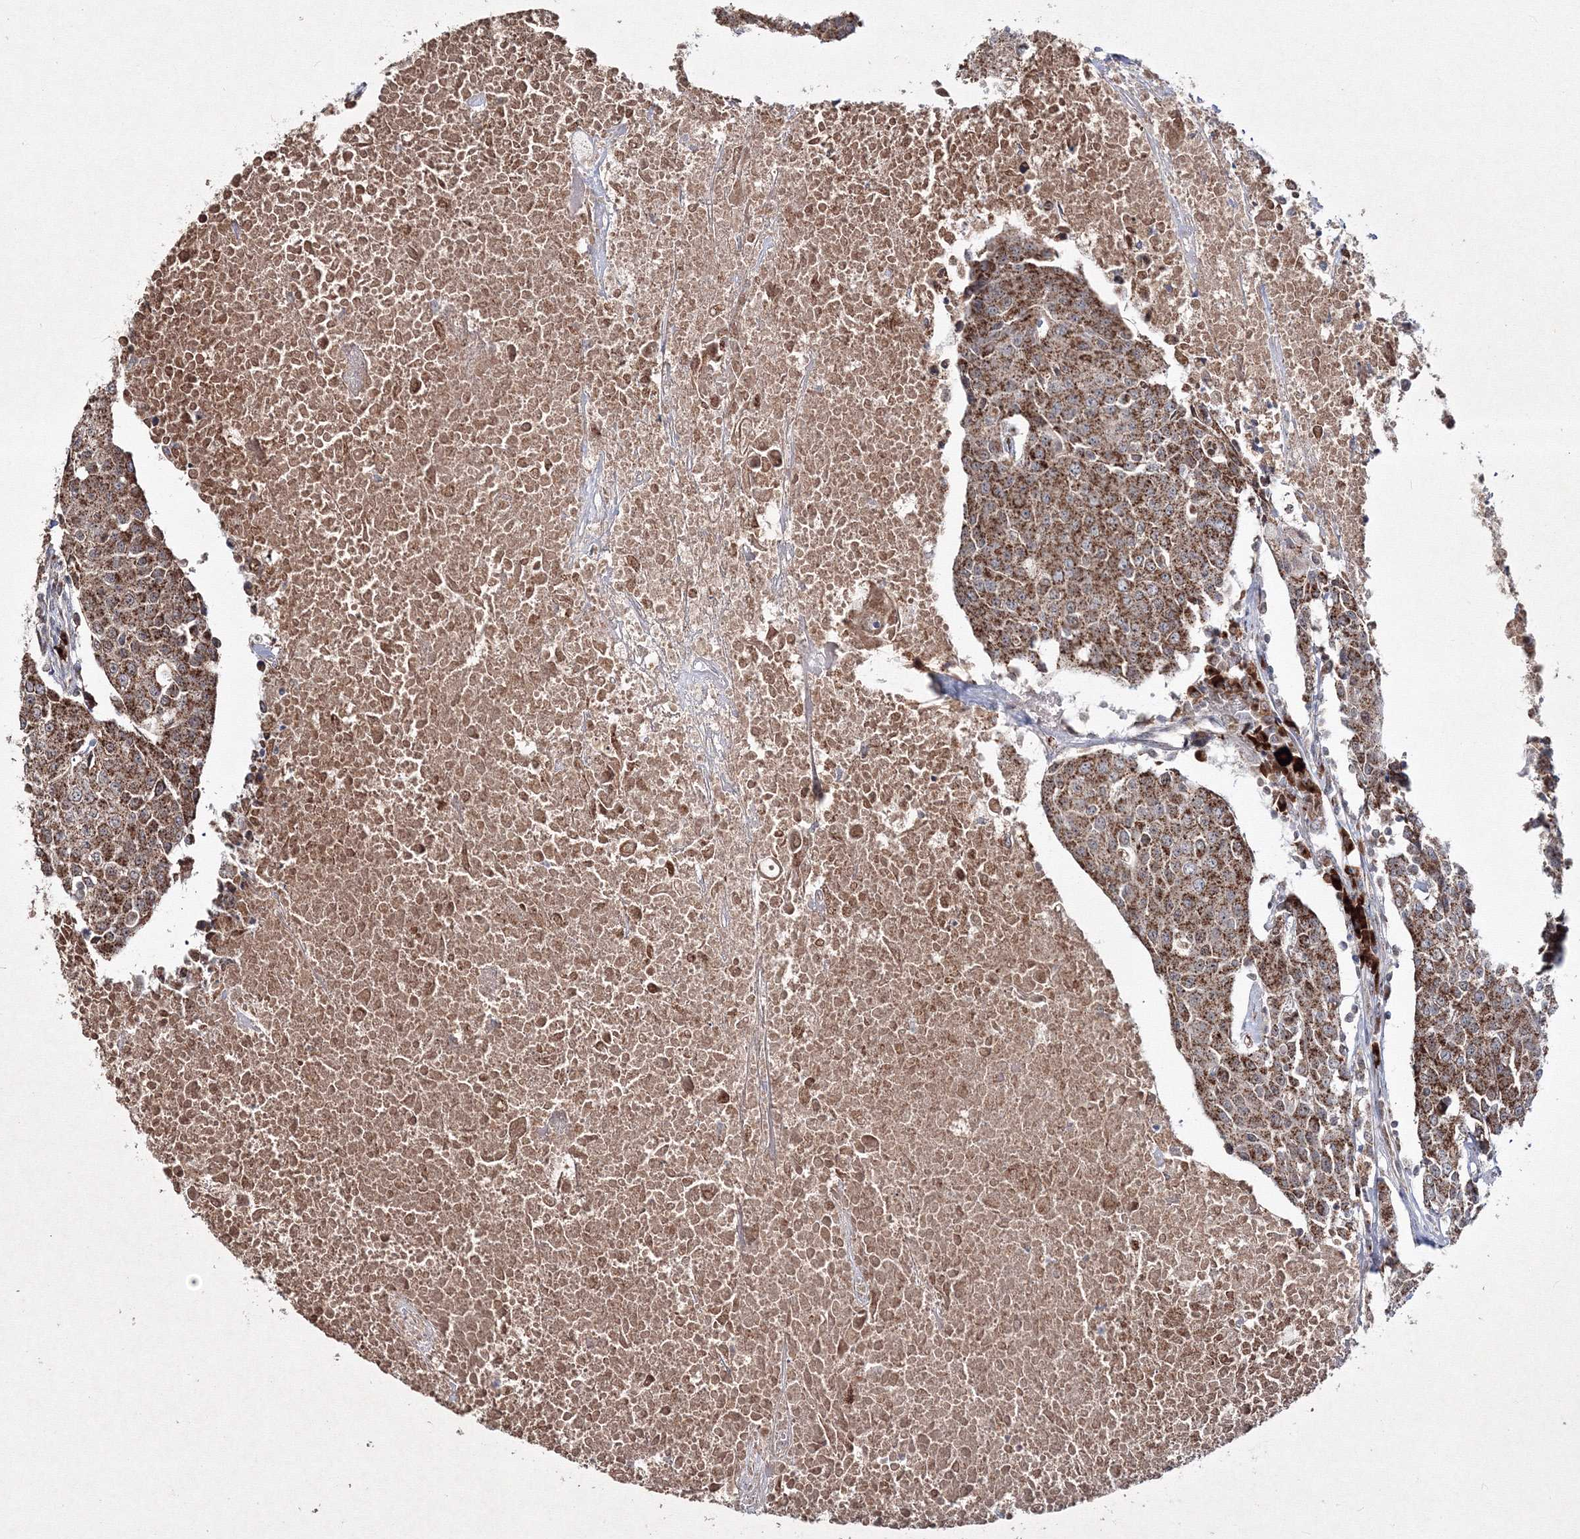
{"staining": {"intensity": "moderate", "quantity": ">75%", "location": "cytoplasmic/membranous"}, "tissue": "urothelial cancer", "cell_type": "Tumor cells", "image_type": "cancer", "snomed": [{"axis": "morphology", "description": "Urothelial carcinoma, High grade"}, {"axis": "topography", "description": "Urinary bladder"}], "caption": "Brown immunohistochemical staining in human high-grade urothelial carcinoma exhibits moderate cytoplasmic/membranous staining in about >75% of tumor cells. Using DAB (brown) and hematoxylin (blue) stains, captured at high magnification using brightfield microscopy.", "gene": "PEX13", "patient": {"sex": "female", "age": 85}}